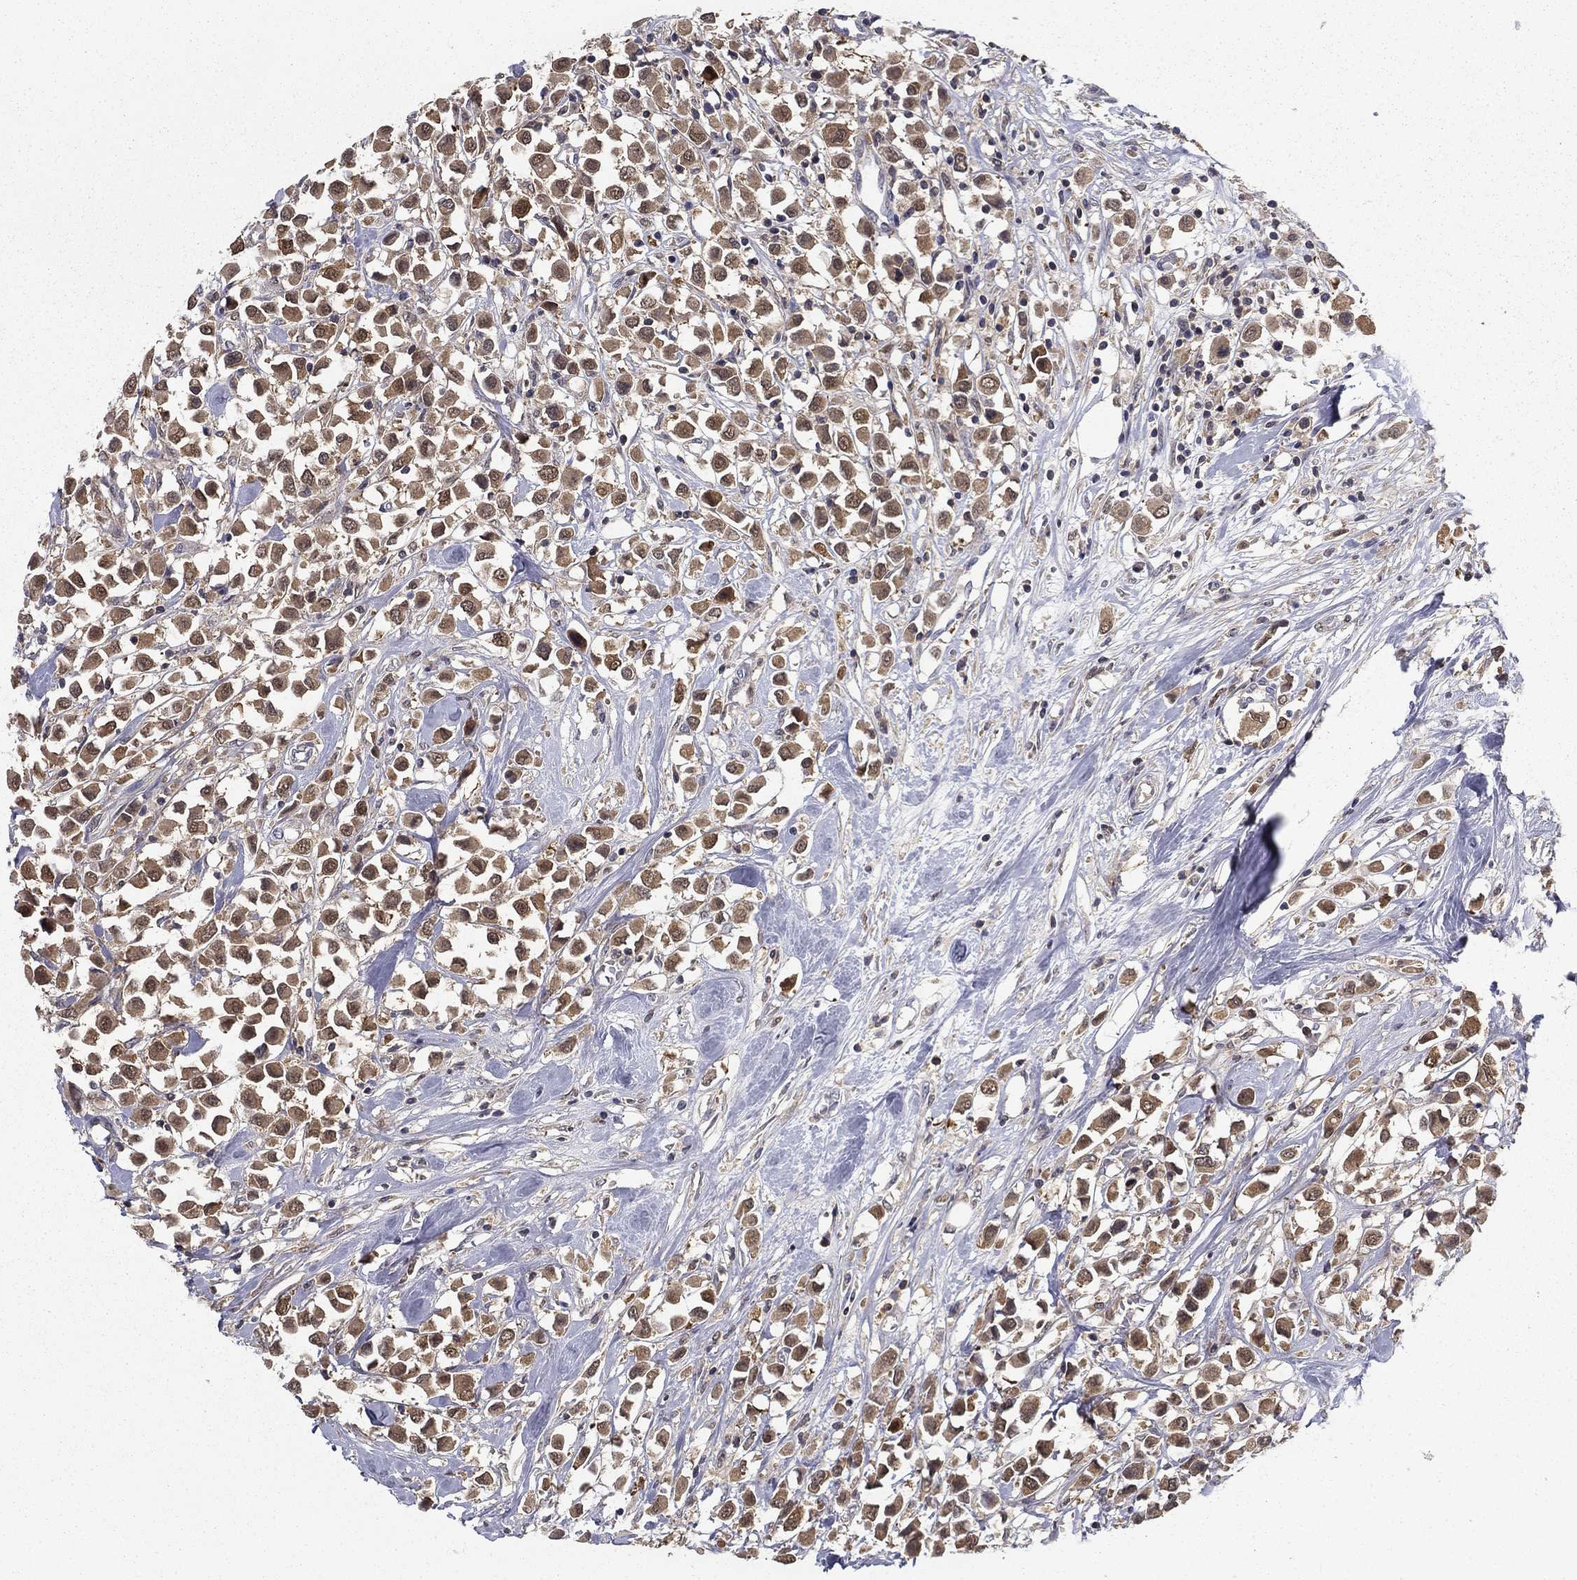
{"staining": {"intensity": "moderate", "quantity": ">75%", "location": "cytoplasmic/membranous"}, "tissue": "breast cancer", "cell_type": "Tumor cells", "image_type": "cancer", "snomed": [{"axis": "morphology", "description": "Duct carcinoma"}, {"axis": "topography", "description": "Breast"}], "caption": "Brown immunohistochemical staining in human breast cancer (infiltrating ductal carcinoma) displays moderate cytoplasmic/membranous staining in about >75% of tumor cells.", "gene": "NIT2", "patient": {"sex": "female", "age": 61}}